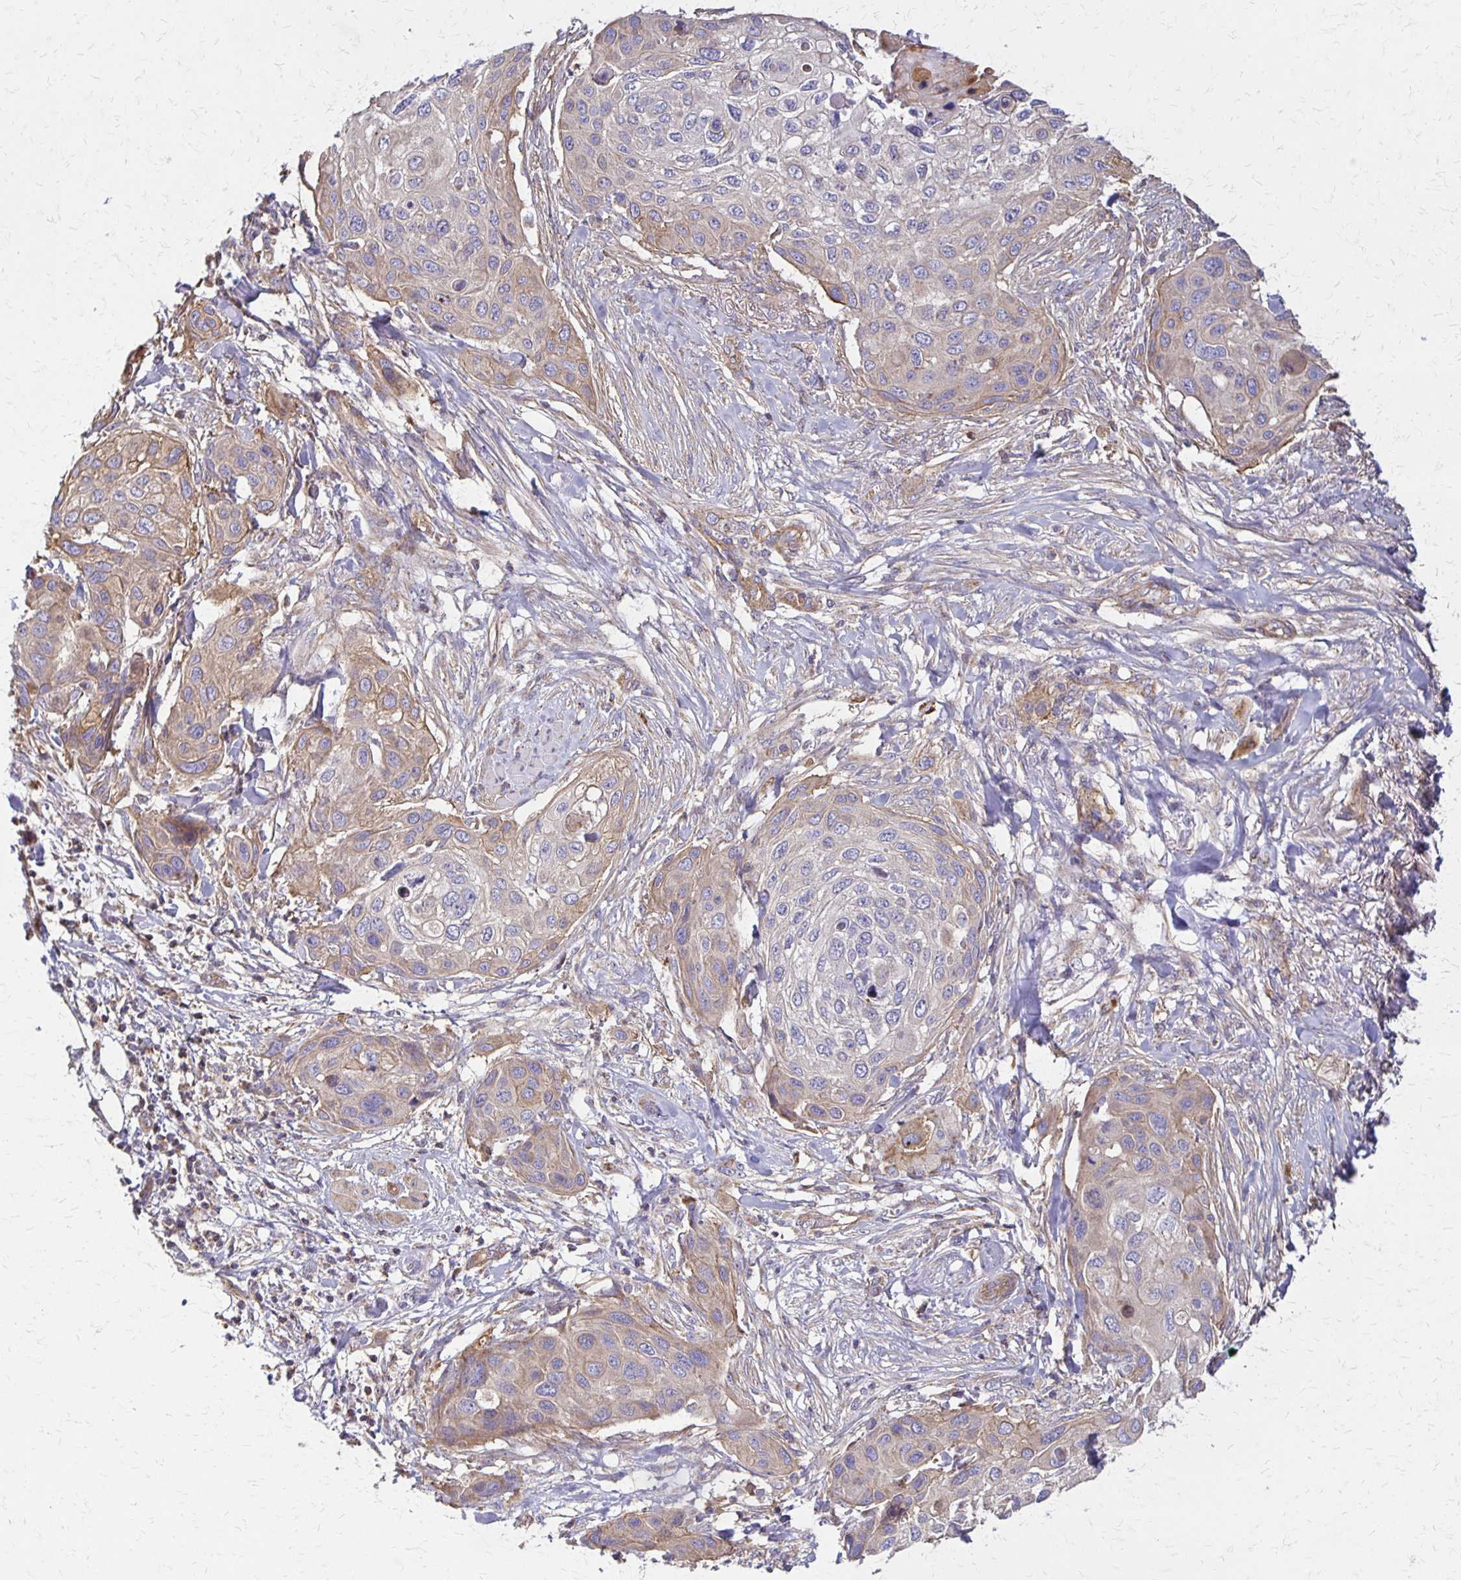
{"staining": {"intensity": "weak", "quantity": "25%-75%", "location": "cytoplasmic/membranous"}, "tissue": "skin cancer", "cell_type": "Tumor cells", "image_type": "cancer", "snomed": [{"axis": "morphology", "description": "Squamous cell carcinoma, NOS"}, {"axis": "topography", "description": "Skin"}], "caption": "Immunohistochemical staining of human skin cancer (squamous cell carcinoma) displays low levels of weak cytoplasmic/membranous protein expression in about 25%-75% of tumor cells. (brown staining indicates protein expression, while blue staining denotes nuclei).", "gene": "EIF4EBP2", "patient": {"sex": "female", "age": 87}}